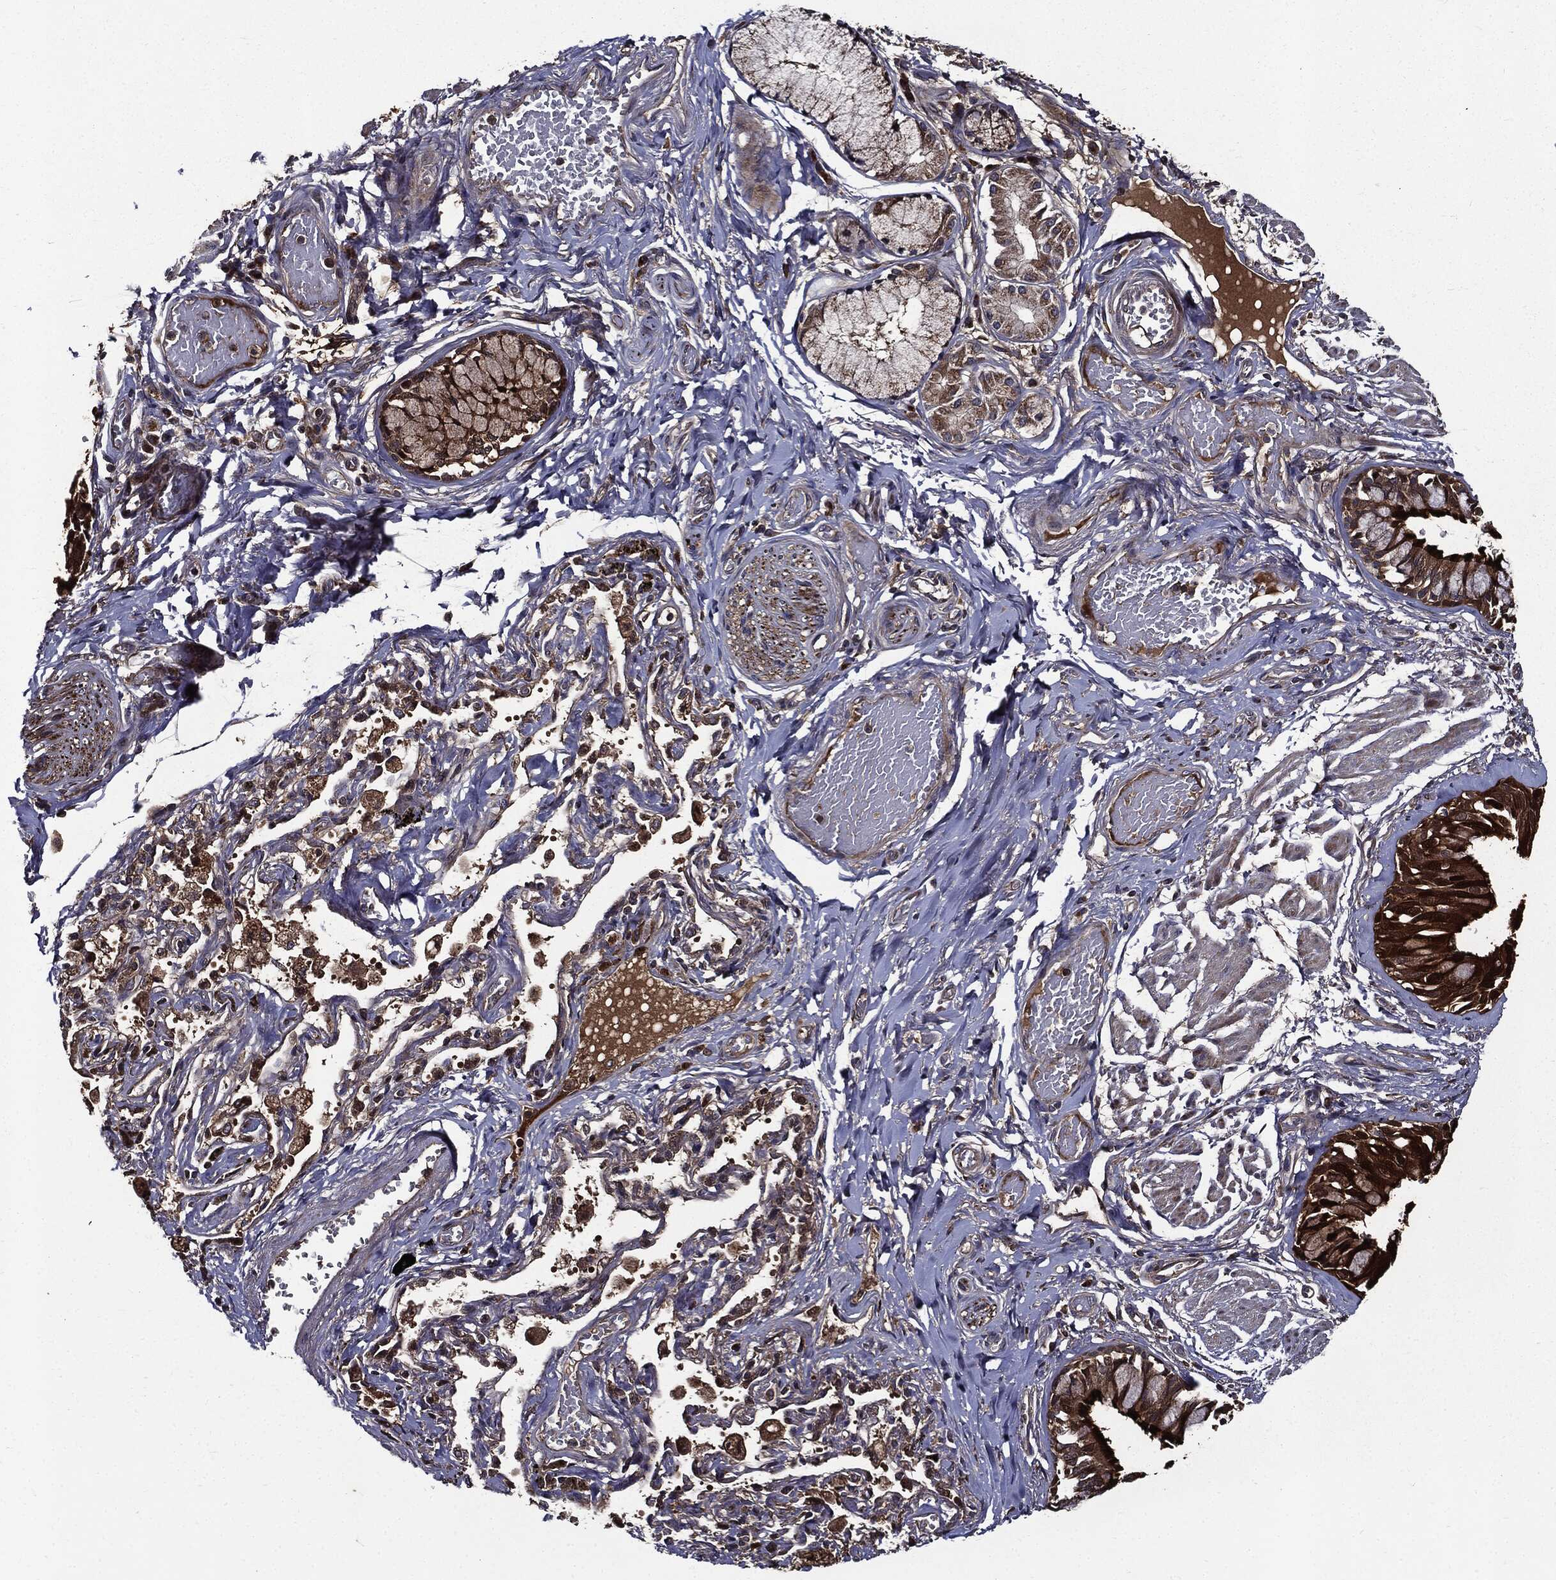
{"staining": {"intensity": "strong", "quantity": ">75%", "location": "cytoplasmic/membranous"}, "tissue": "bronchus", "cell_type": "Respiratory epithelial cells", "image_type": "normal", "snomed": [{"axis": "morphology", "description": "Normal tissue, NOS"}, {"axis": "topography", "description": "Bronchus"}, {"axis": "topography", "description": "Lung"}], "caption": "Immunohistochemical staining of unremarkable human bronchus shows high levels of strong cytoplasmic/membranous staining in approximately >75% of respiratory epithelial cells.", "gene": "HTT", "patient": {"sex": "female", "age": 57}}